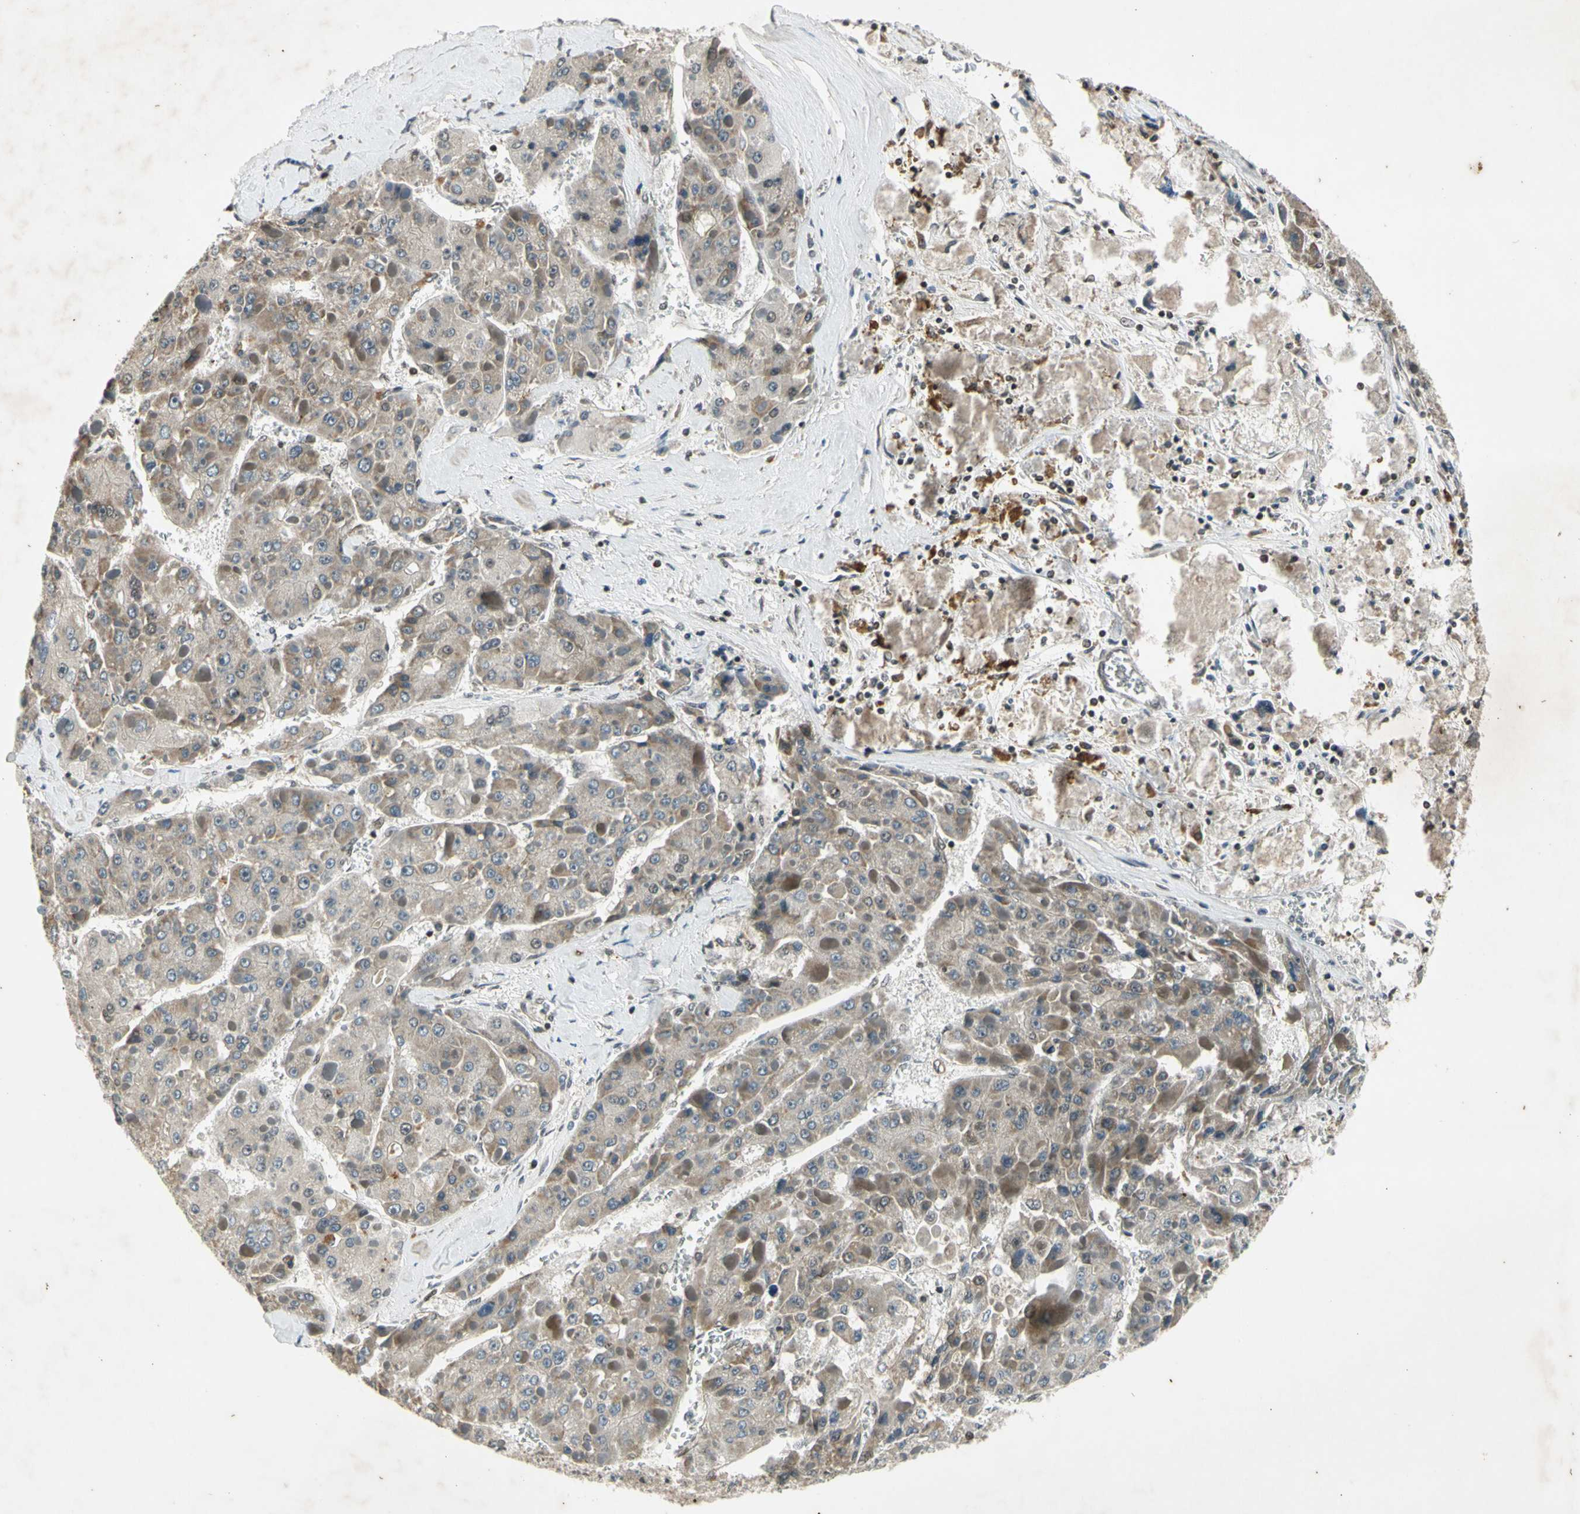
{"staining": {"intensity": "weak", "quantity": "25%-75%", "location": "cytoplasmic/membranous"}, "tissue": "liver cancer", "cell_type": "Tumor cells", "image_type": "cancer", "snomed": [{"axis": "morphology", "description": "Carcinoma, Hepatocellular, NOS"}, {"axis": "topography", "description": "Liver"}], "caption": "Immunohistochemistry photomicrograph of neoplastic tissue: human liver cancer stained using immunohistochemistry (IHC) exhibits low levels of weak protein expression localized specifically in the cytoplasmic/membranous of tumor cells, appearing as a cytoplasmic/membranous brown color.", "gene": "EFNB2", "patient": {"sex": "female", "age": 73}}